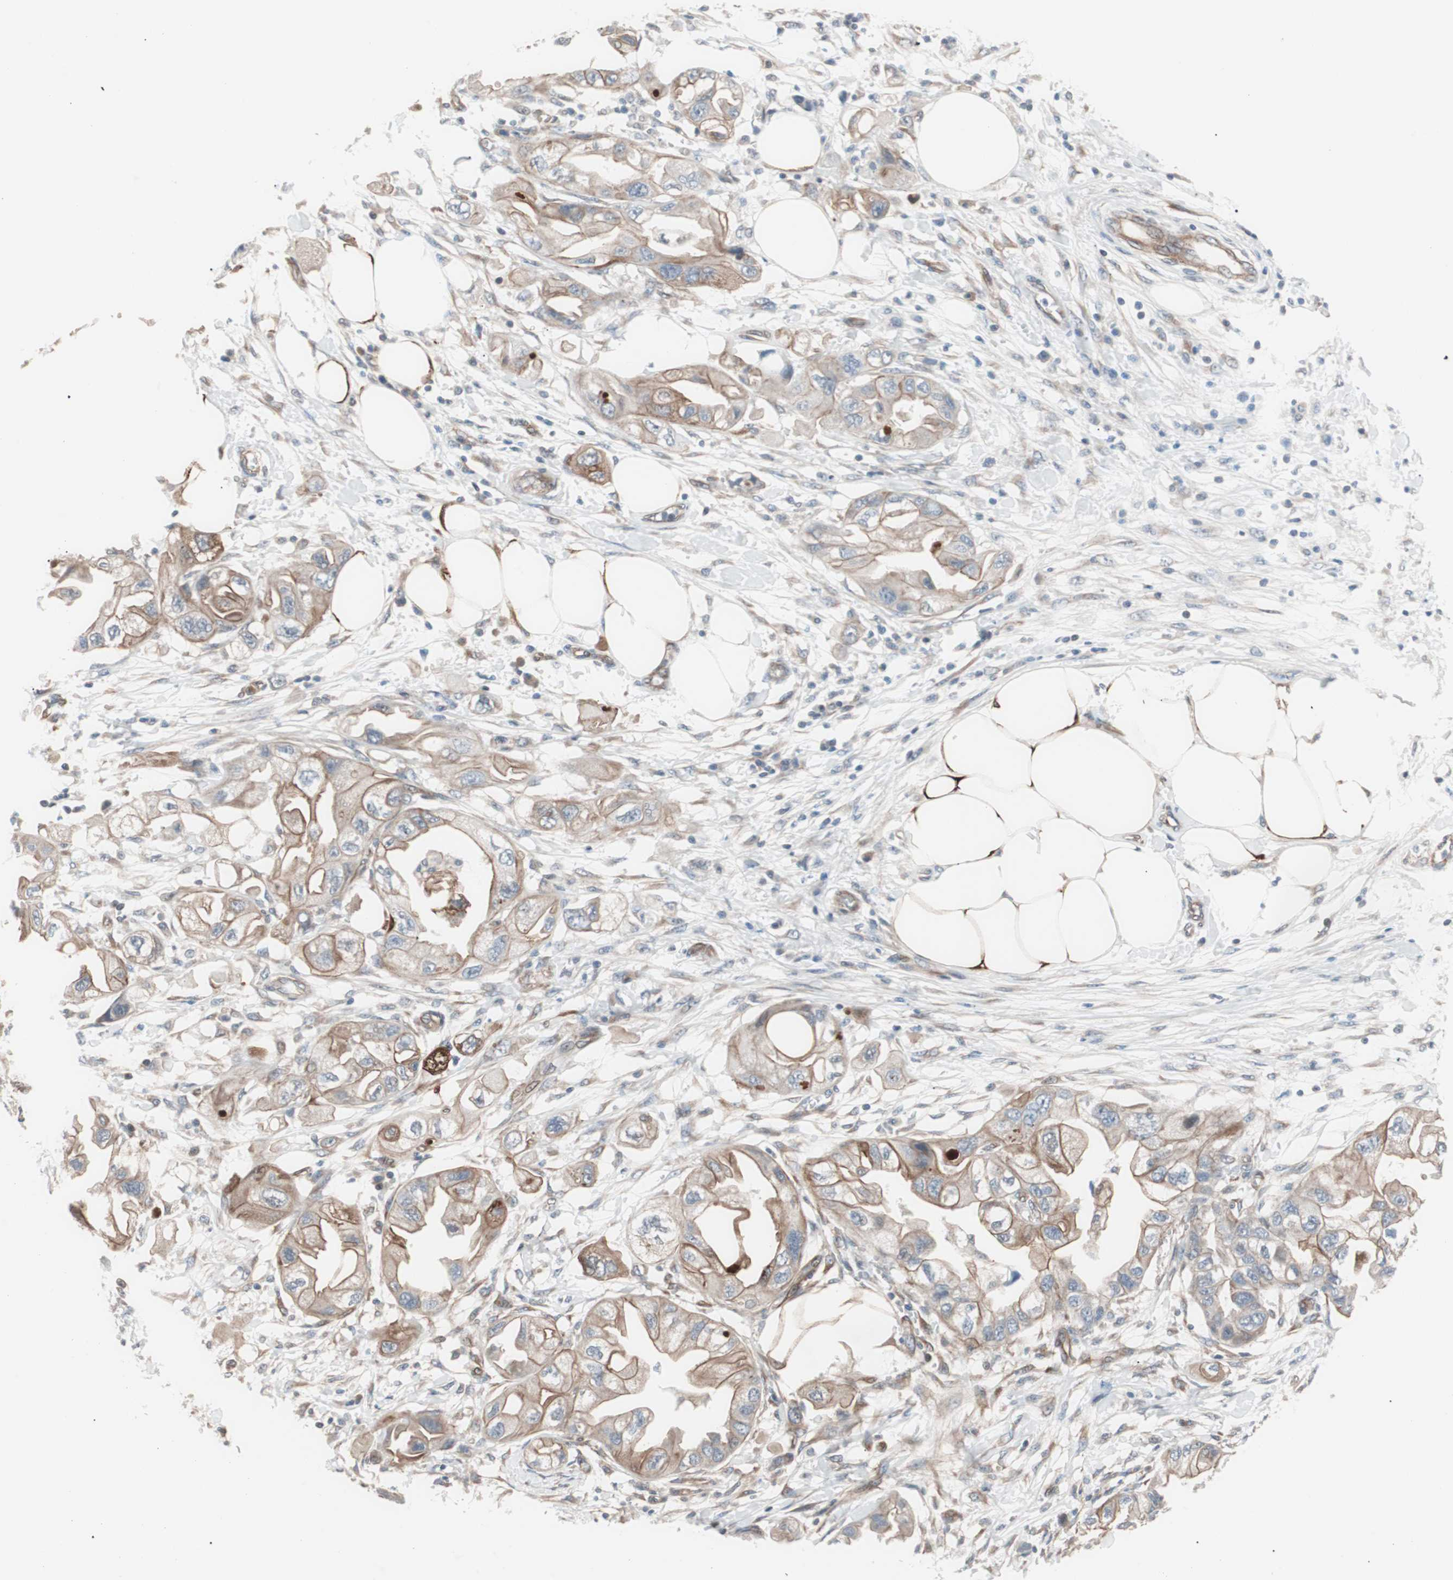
{"staining": {"intensity": "moderate", "quantity": "25%-75%", "location": "cytoplasmic/membranous"}, "tissue": "endometrial cancer", "cell_type": "Tumor cells", "image_type": "cancer", "snomed": [{"axis": "morphology", "description": "Adenocarcinoma, NOS"}, {"axis": "topography", "description": "Endometrium"}], "caption": "IHC histopathology image of neoplastic tissue: endometrial adenocarcinoma stained using IHC demonstrates medium levels of moderate protein expression localized specifically in the cytoplasmic/membranous of tumor cells, appearing as a cytoplasmic/membranous brown color.", "gene": "SMG1", "patient": {"sex": "female", "age": 67}}